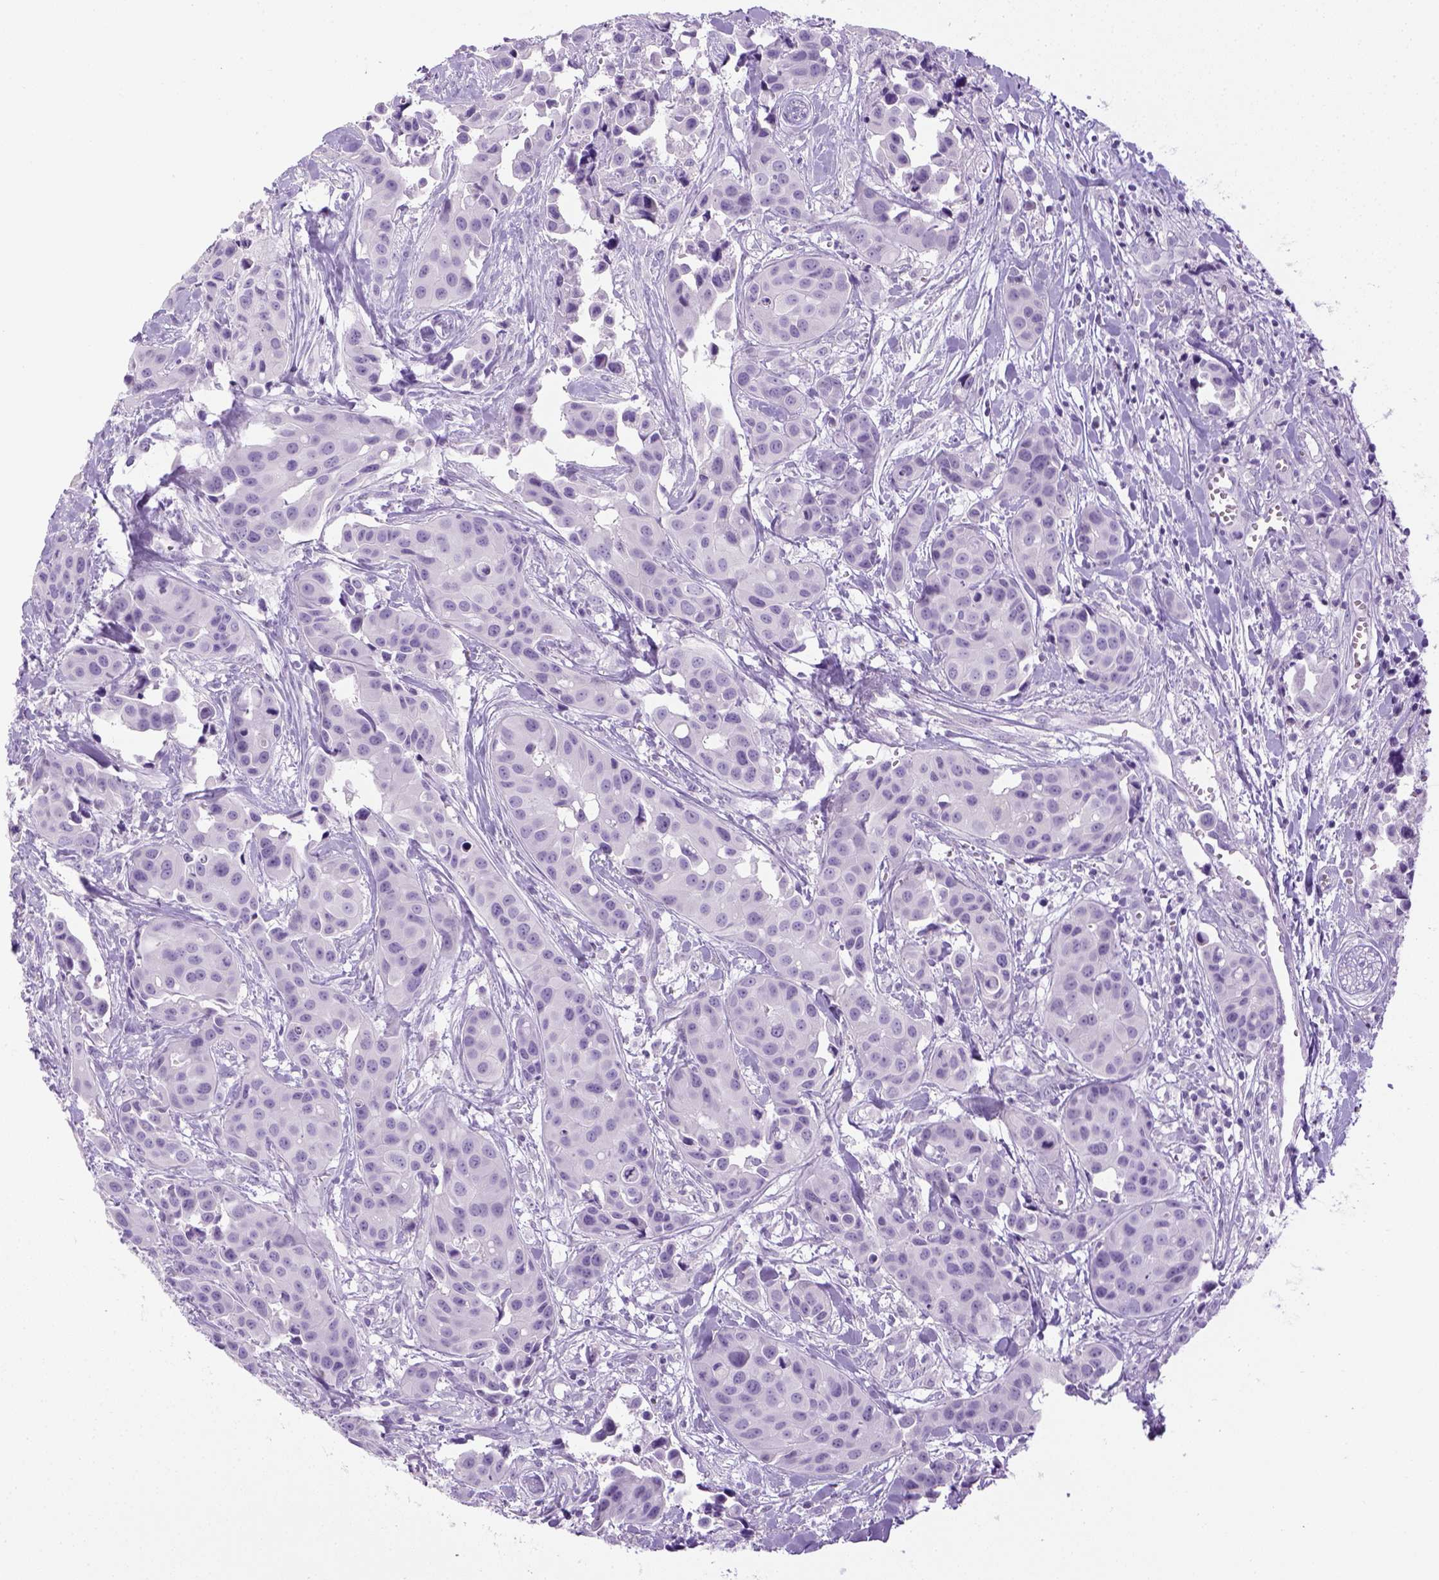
{"staining": {"intensity": "negative", "quantity": "none", "location": "none"}, "tissue": "head and neck cancer", "cell_type": "Tumor cells", "image_type": "cancer", "snomed": [{"axis": "morphology", "description": "Adenocarcinoma, NOS"}, {"axis": "topography", "description": "Head-Neck"}], "caption": "Immunohistochemistry of human head and neck cancer shows no expression in tumor cells.", "gene": "LGSN", "patient": {"sex": "male", "age": 76}}